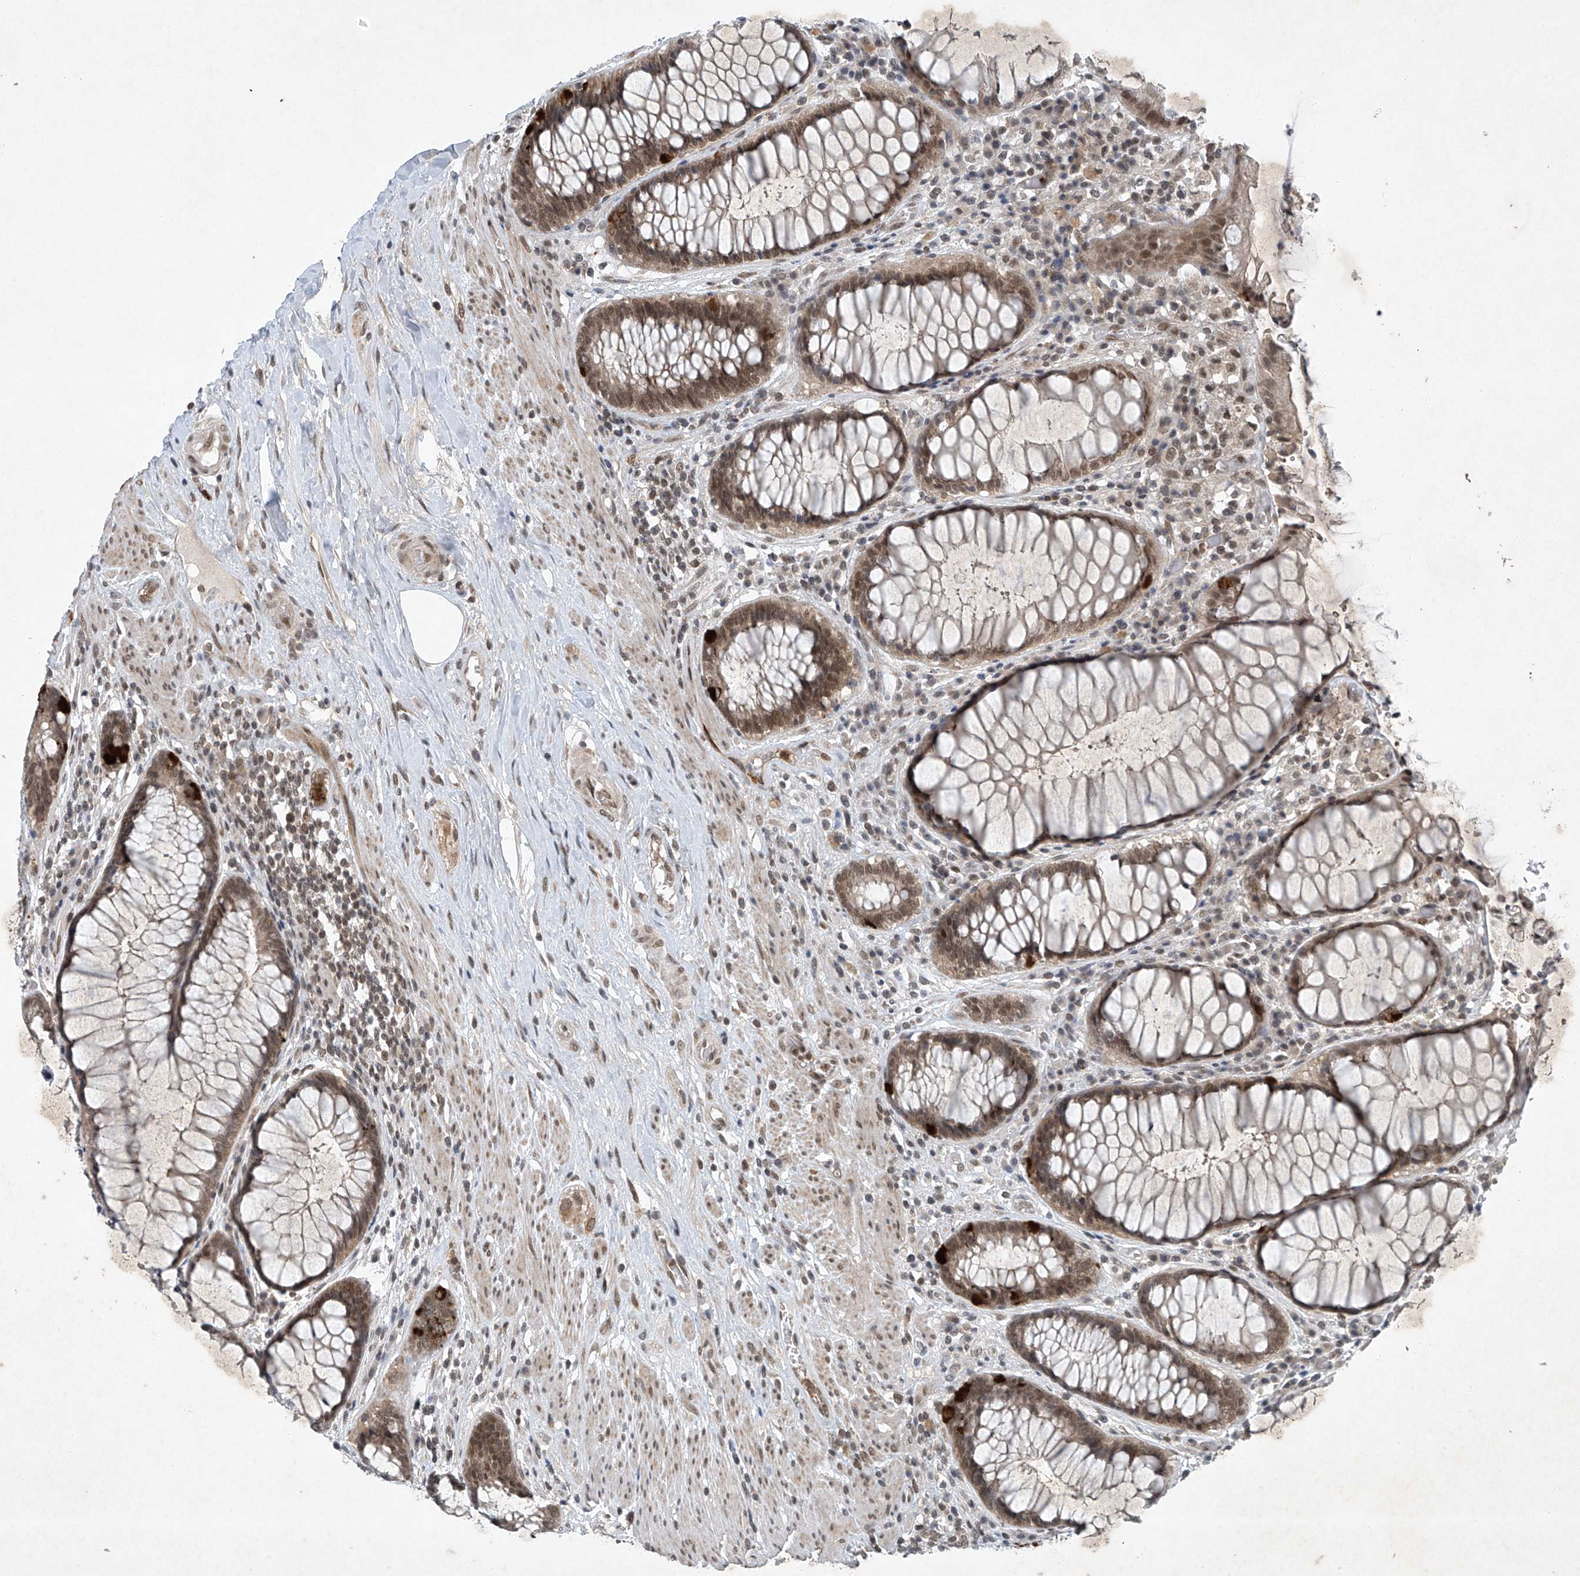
{"staining": {"intensity": "moderate", "quantity": ">75%", "location": "cytoplasmic/membranous,nuclear"}, "tissue": "rectum", "cell_type": "Glandular cells", "image_type": "normal", "snomed": [{"axis": "morphology", "description": "Normal tissue, NOS"}, {"axis": "topography", "description": "Rectum"}], "caption": "The immunohistochemical stain highlights moderate cytoplasmic/membranous,nuclear expression in glandular cells of unremarkable rectum. Immunohistochemistry (ihc) stains the protein of interest in brown and the nuclei are stained blue.", "gene": "TAF8", "patient": {"sex": "male", "age": 64}}